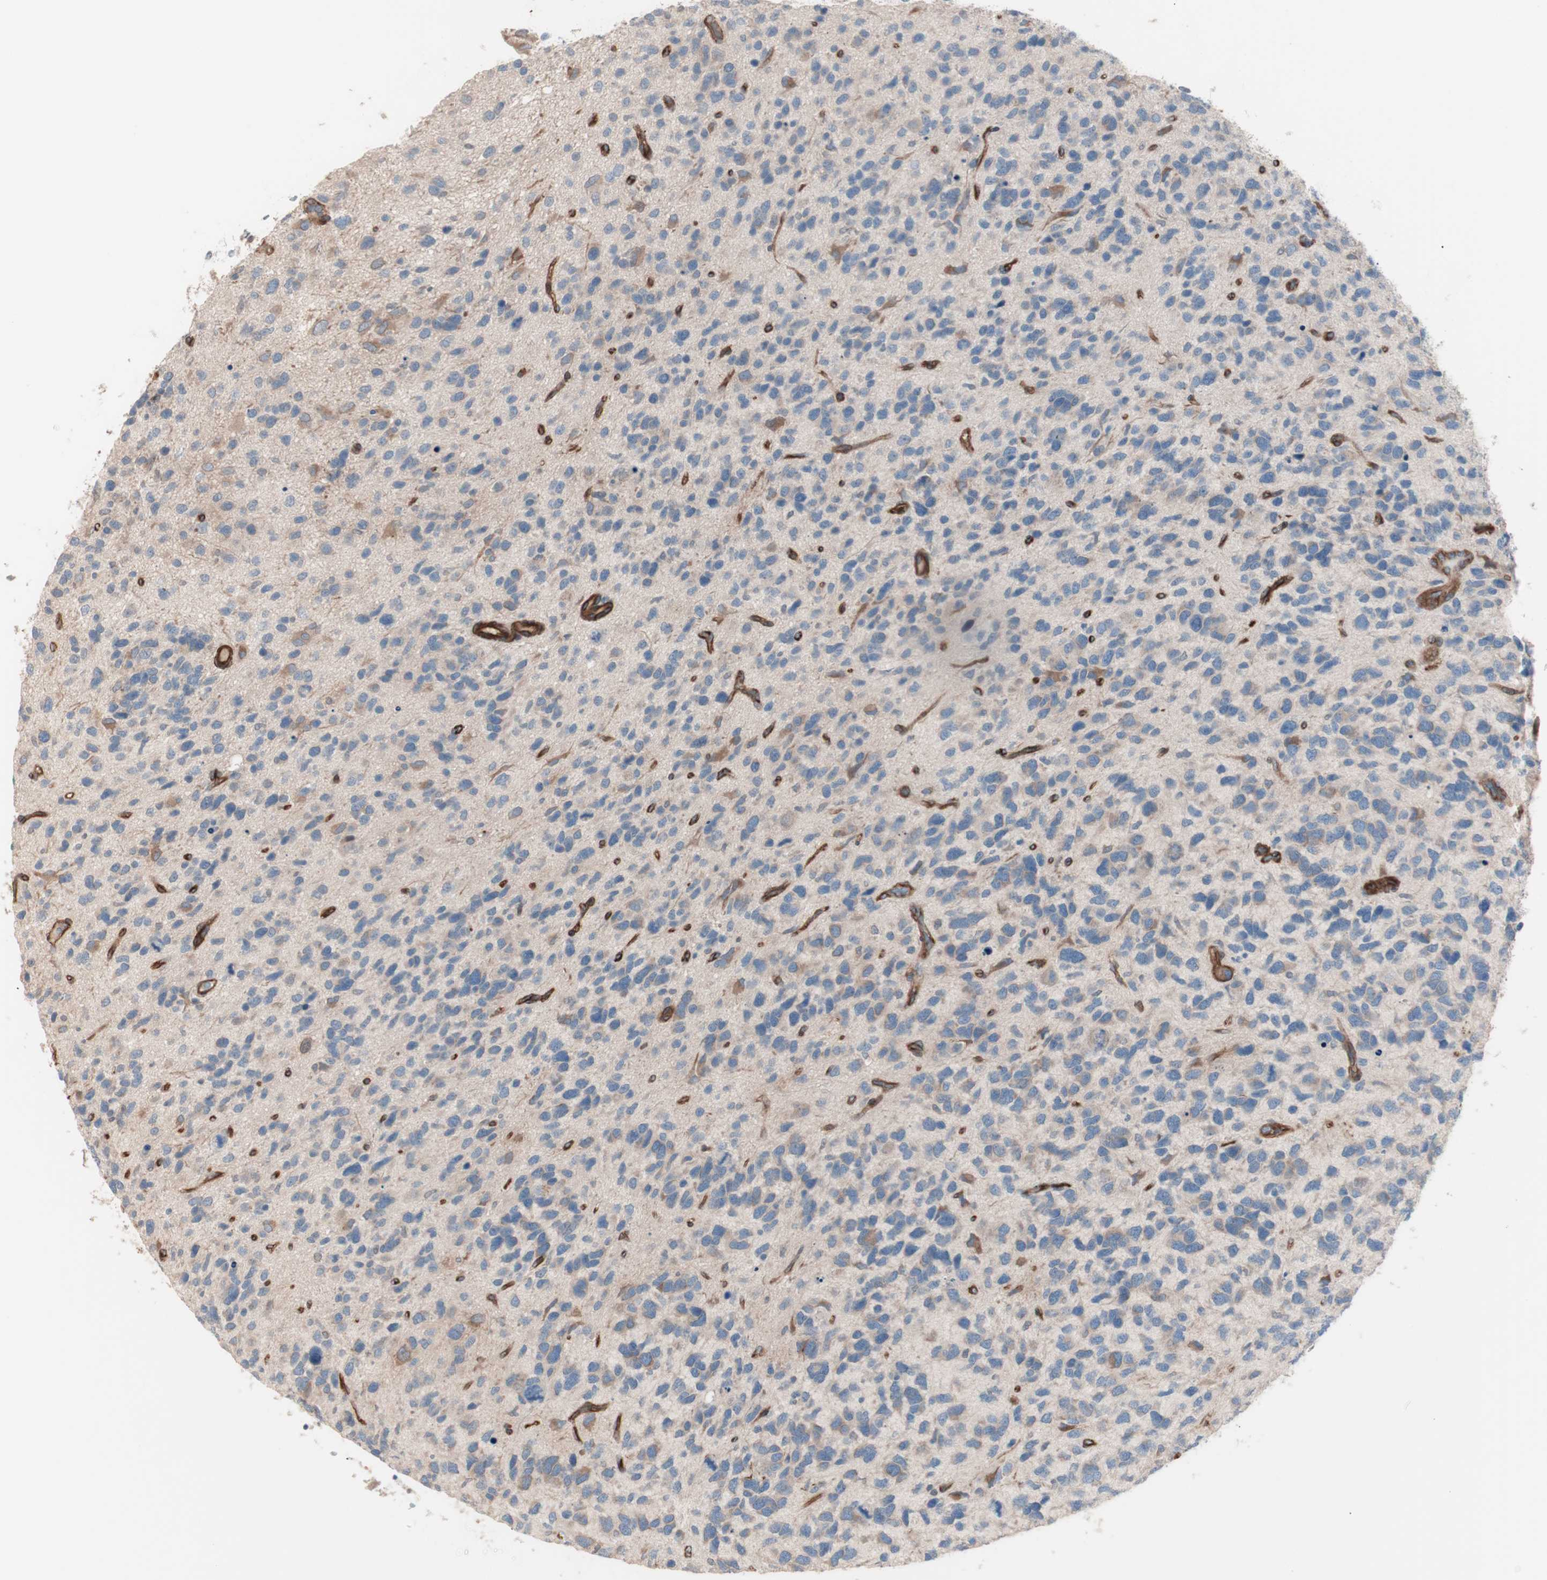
{"staining": {"intensity": "negative", "quantity": "none", "location": "none"}, "tissue": "glioma", "cell_type": "Tumor cells", "image_type": "cancer", "snomed": [{"axis": "morphology", "description": "Glioma, malignant, High grade"}, {"axis": "topography", "description": "Brain"}], "caption": "Human glioma stained for a protein using IHC reveals no positivity in tumor cells.", "gene": "ALG5", "patient": {"sex": "female", "age": 58}}